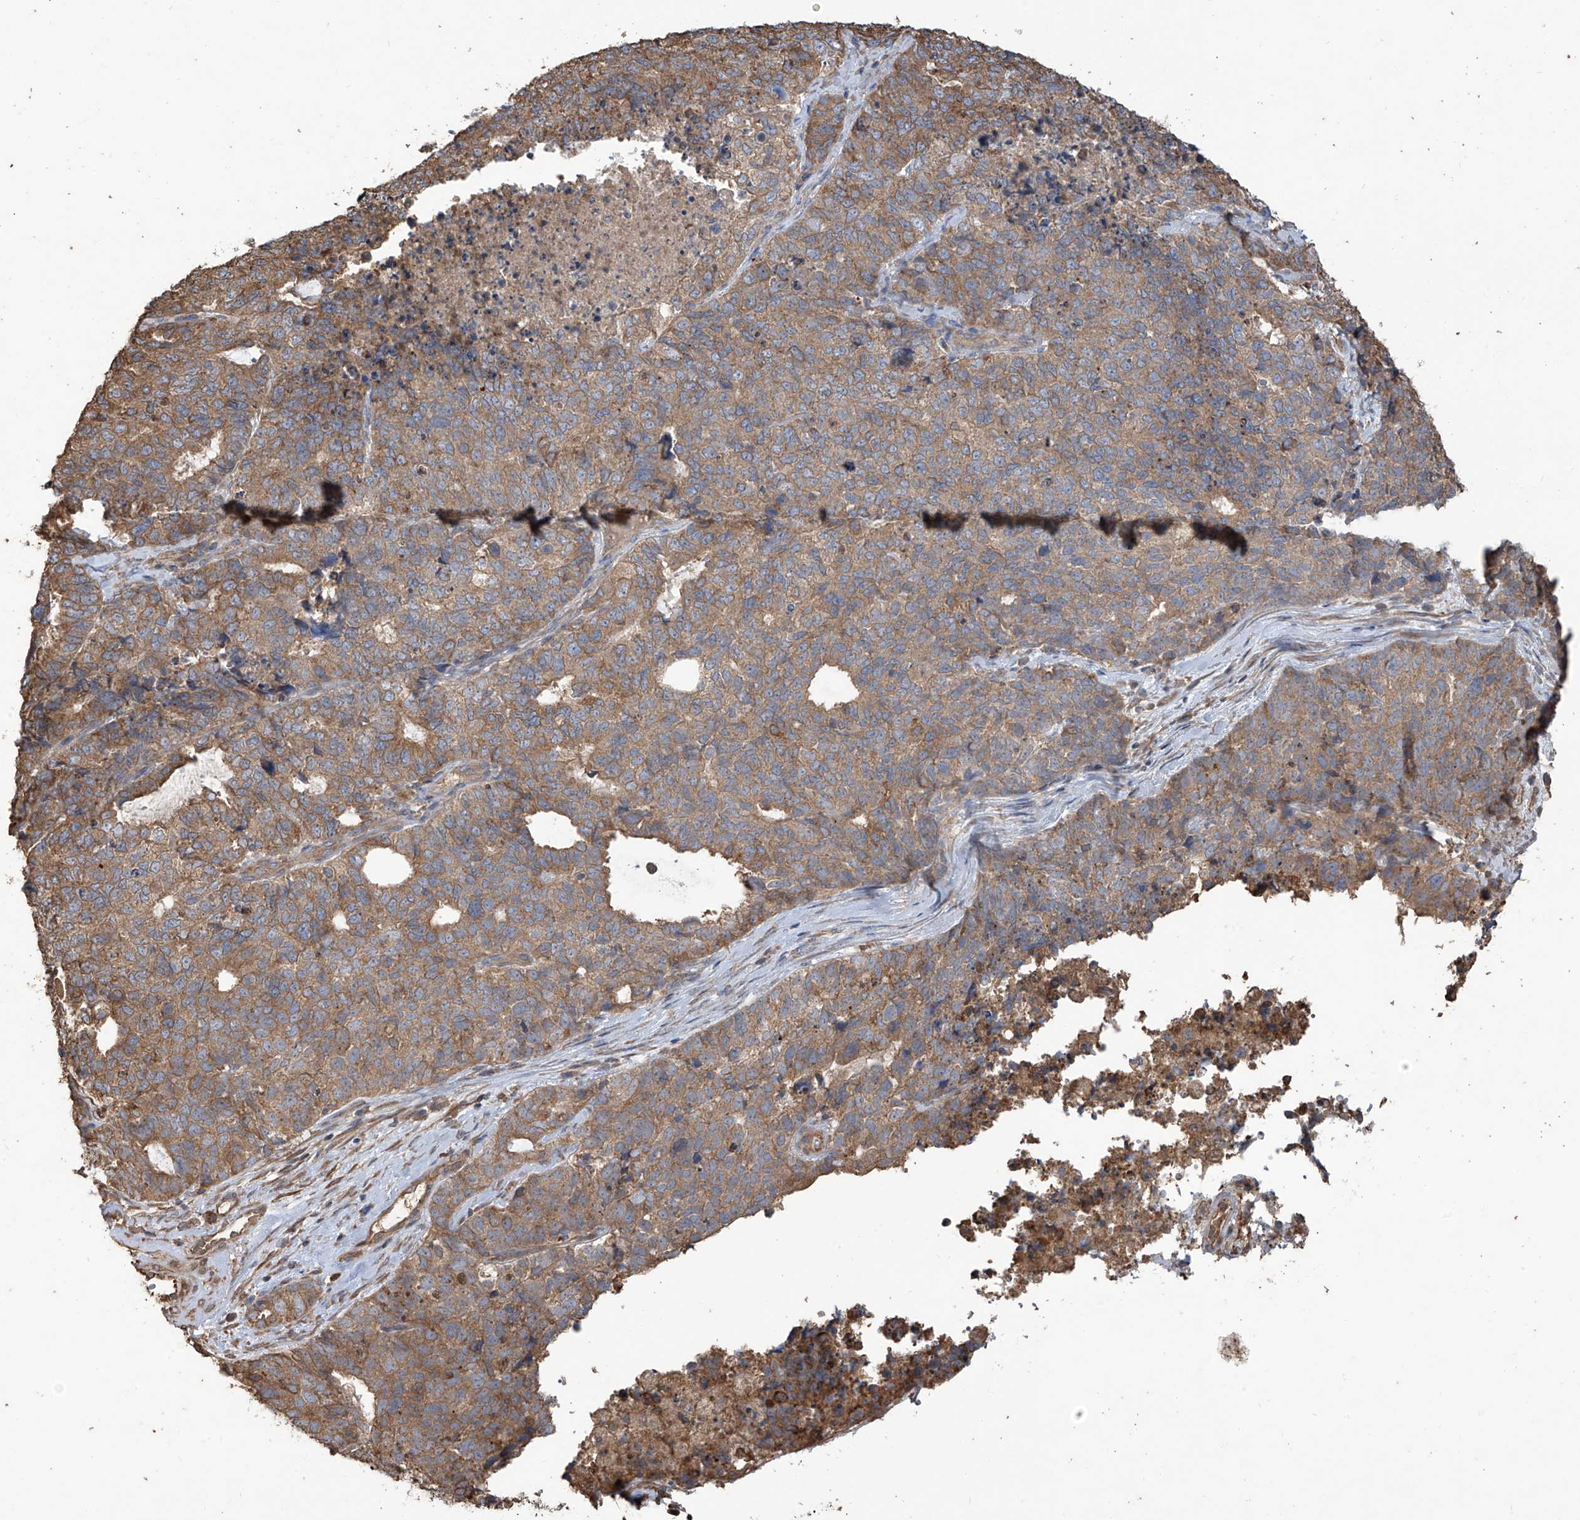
{"staining": {"intensity": "moderate", "quantity": ">75%", "location": "cytoplasmic/membranous"}, "tissue": "cervical cancer", "cell_type": "Tumor cells", "image_type": "cancer", "snomed": [{"axis": "morphology", "description": "Squamous cell carcinoma, NOS"}, {"axis": "topography", "description": "Cervix"}], "caption": "This is an image of immunohistochemistry (IHC) staining of cervical cancer, which shows moderate expression in the cytoplasmic/membranous of tumor cells.", "gene": "AGBL5", "patient": {"sex": "female", "age": 63}}